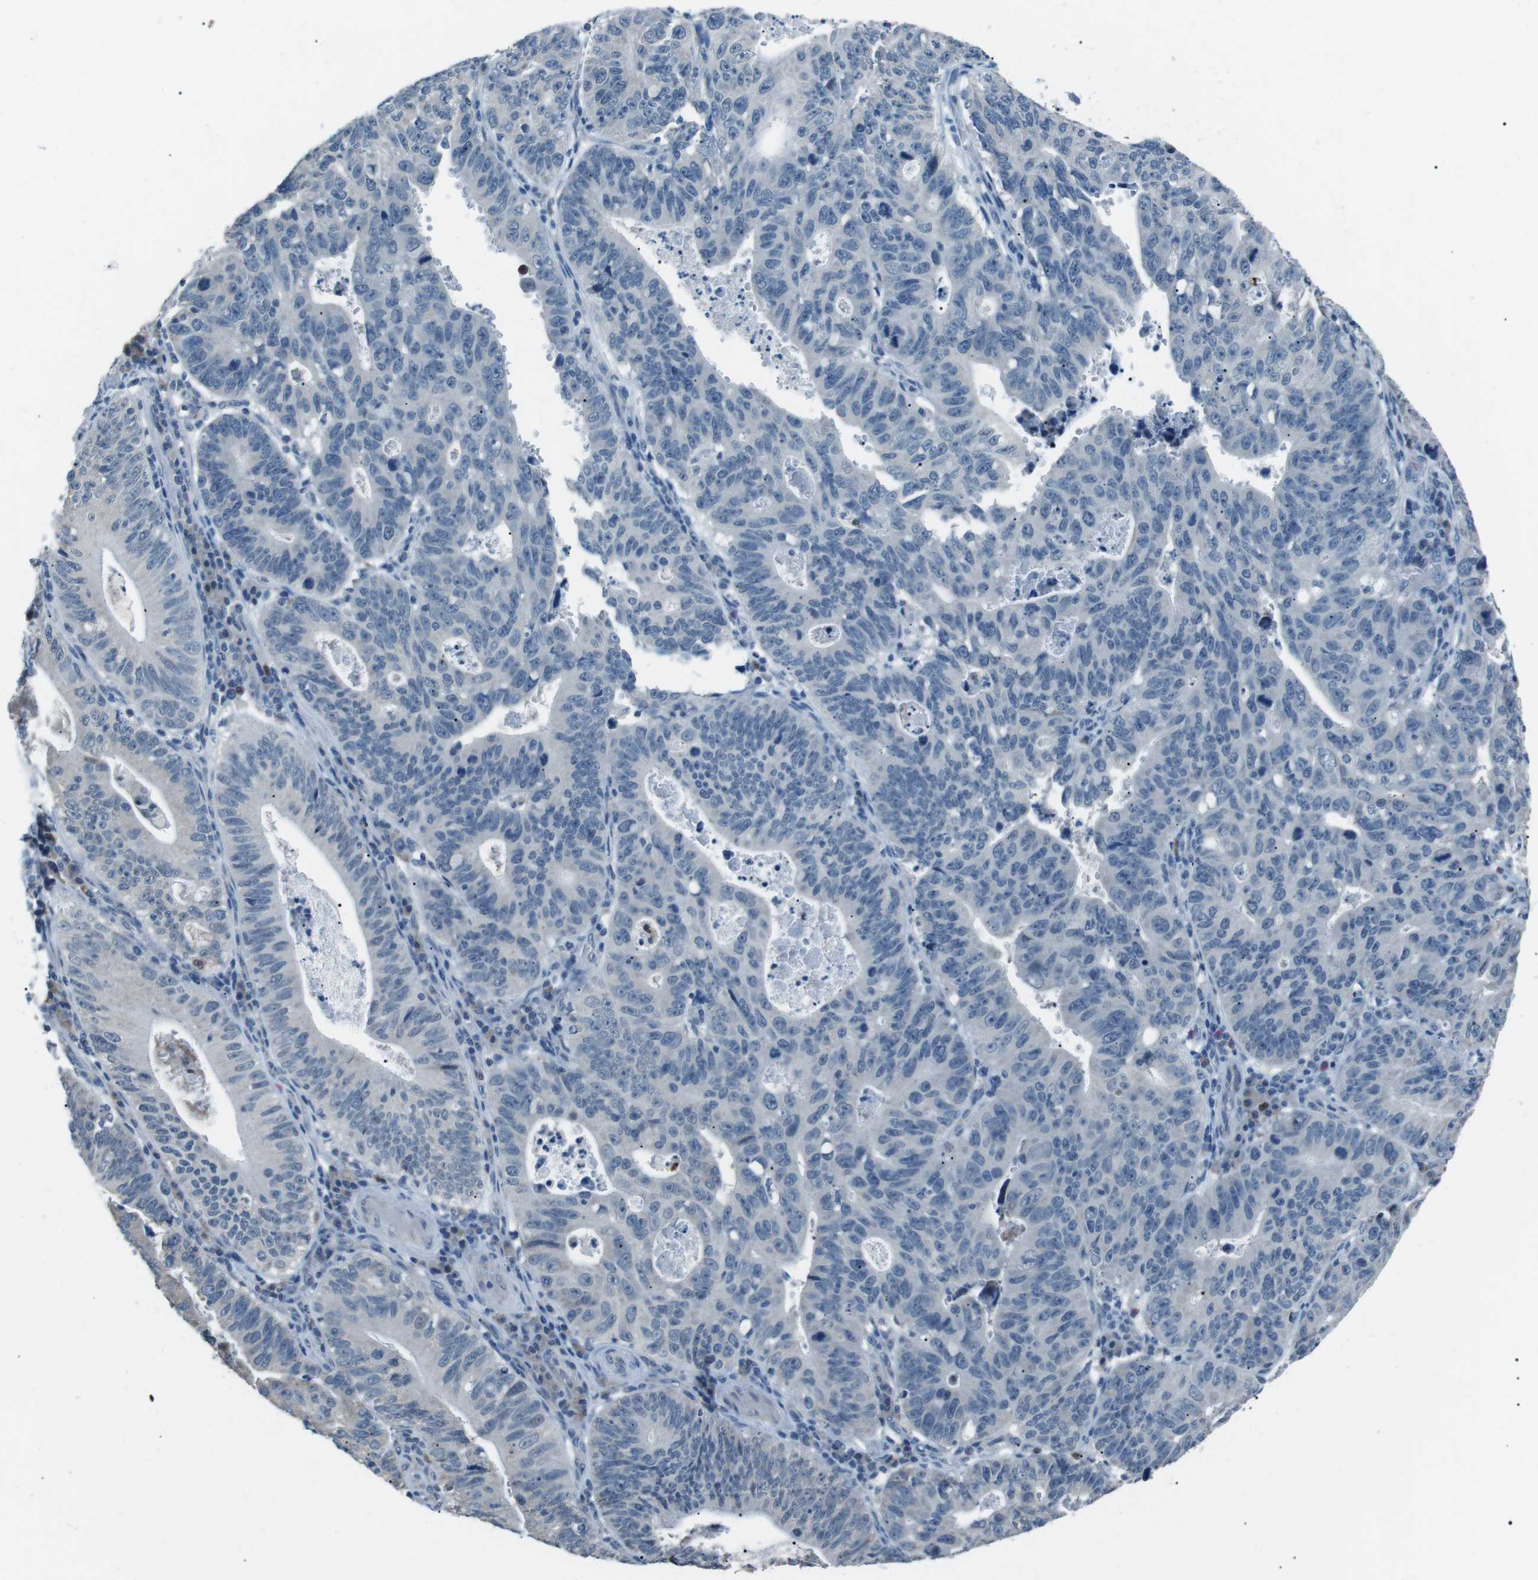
{"staining": {"intensity": "negative", "quantity": "none", "location": "none"}, "tissue": "stomach cancer", "cell_type": "Tumor cells", "image_type": "cancer", "snomed": [{"axis": "morphology", "description": "Adenocarcinoma, NOS"}, {"axis": "topography", "description": "Stomach"}], "caption": "There is no significant positivity in tumor cells of stomach adenocarcinoma.", "gene": "SERPINB2", "patient": {"sex": "male", "age": 59}}